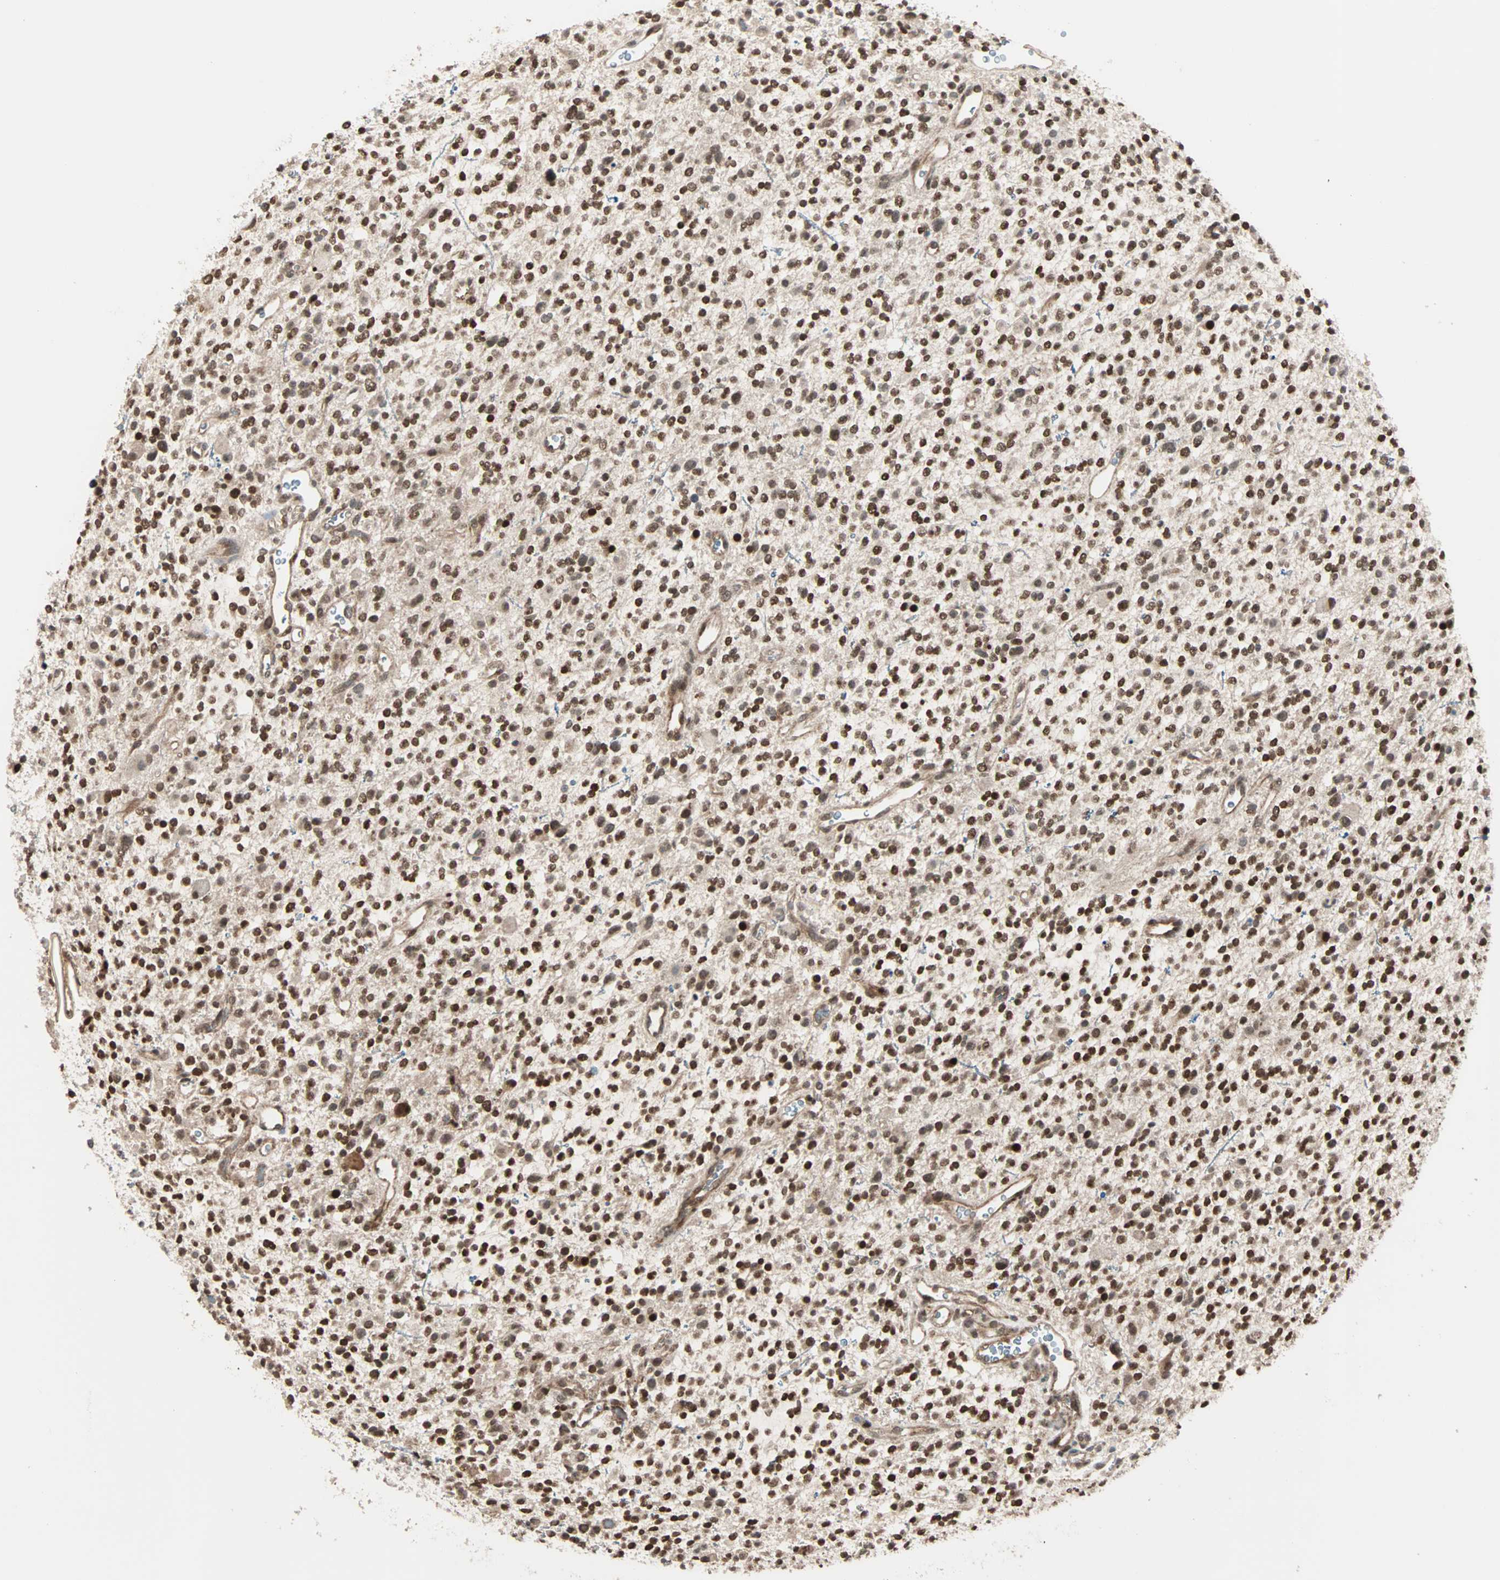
{"staining": {"intensity": "strong", "quantity": ">75%", "location": "nuclear"}, "tissue": "glioma", "cell_type": "Tumor cells", "image_type": "cancer", "snomed": [{"axis": "morphology", "description": "Glioma, malignant, High grade"}, {"axis": "topography", "description": "Brain"}], "caption": "An immunohistochemistry (IHC) histopathology image of tumor tissue is shown. Protein staining in brown labels strong nuclear positivity in malignant glioma (high-grade) within tumor cells. Using DAB (brown) and hematoxylin (blue) stains, captured at high magnification using brightfield microscopy.", "gene": "CBX4", "patient": {"sex": "male", "age": 48}}